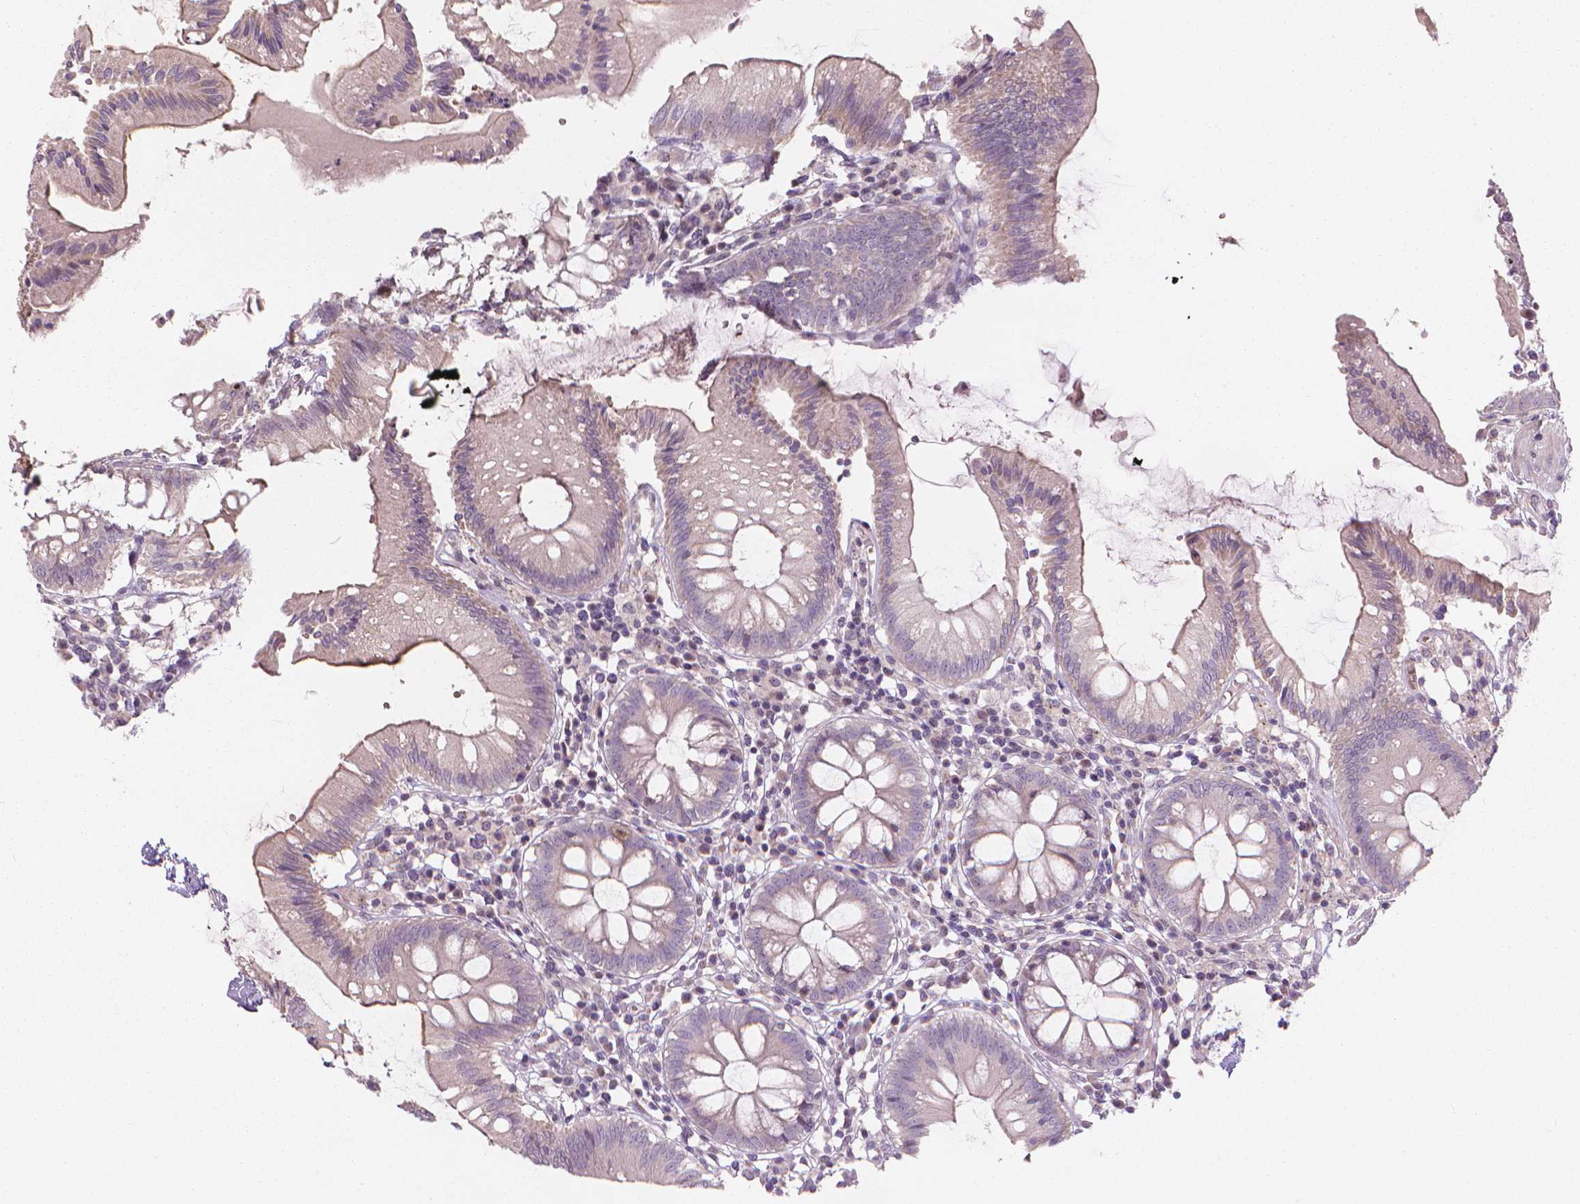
{"staining": {"intensity": "weak", "quantity": ">75%", "location": "cytoplasmic/membranous"}, "tissue": "colon", "cell_type": "Endothelial cells", "image_type": "normal", "snomed": [{"axis": "morphology", "description": "Normal tissue, NOS"}, {"axis": "morphology", "description": "Adenocarcinoma, NOS"}, {"axis": "topography", "description": "Colon"}], "caption": "Immunohistochemical staining of benign colon demonstrates >75% levels of weak cytoplasmic/membranous protein staining in approximately >75% of endothelial cells.", "gene": "IFFO1", "patient": {"sex": "male", "age": 83}}